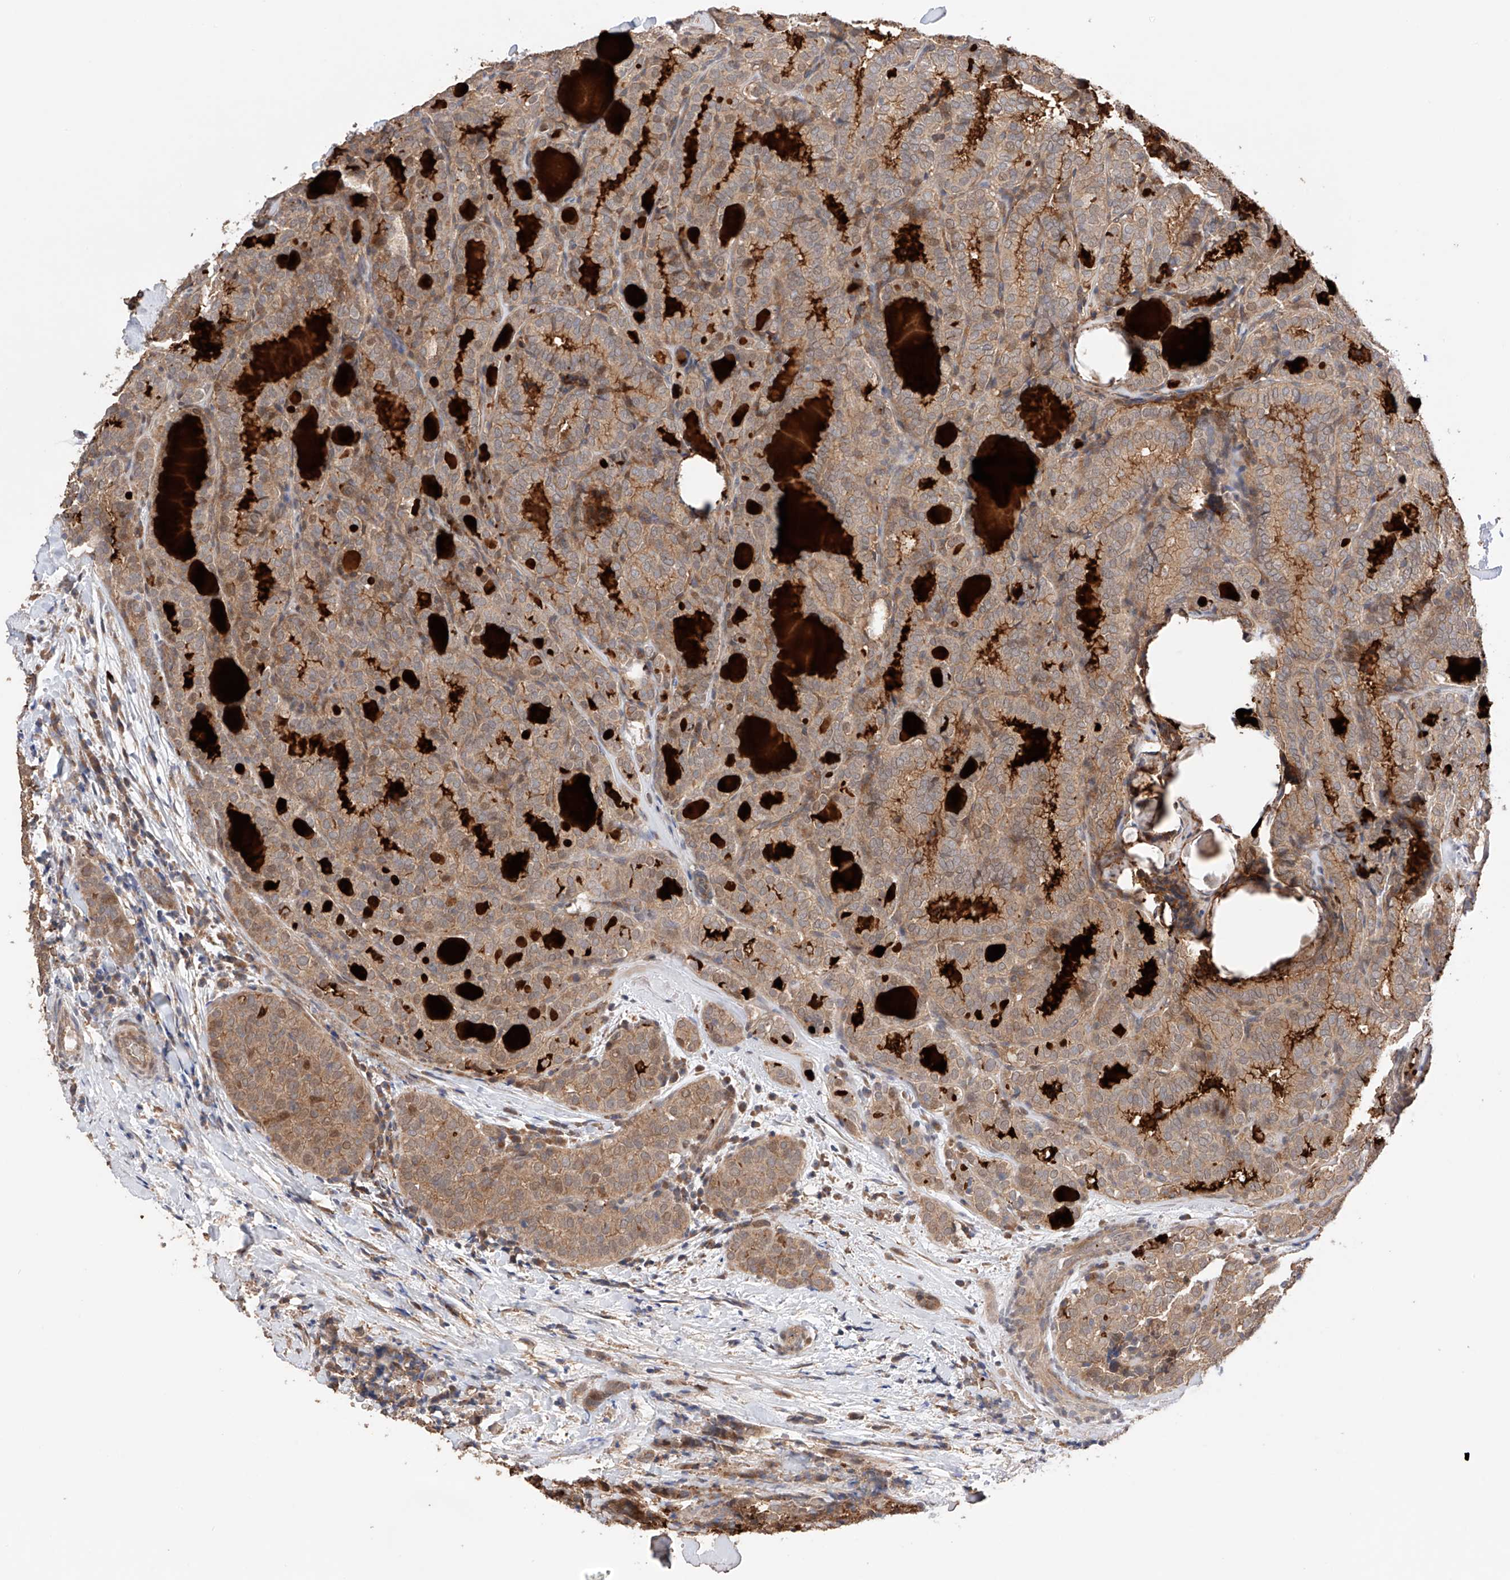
{"staining": {"intensity": "weak", "quantity": ">75%", "location": "cytoplasmic/membranous,nuclear"}, "tissue": "thyroid cancer", "cell_type": "Tumor cells", "image_type": "cancer", "snomed": [{"axis": "morphology", "description": "Normal tissue, NOS"}, {"axis": "morphology", "description": "Papillary adenocarcinoma, NOS"}, {"axis": "topography", "description": "Thyroid gland"}], "caption": "Papillary adenocarcinoma (thyroid) tissue displays weak cytoplasmic/membranous and nuclear expression in about >75% of tumor cells, visualized by immunohistochemistry.", "gene": "ZFHX2", "patient": {"sex": "female", "age": 30}}